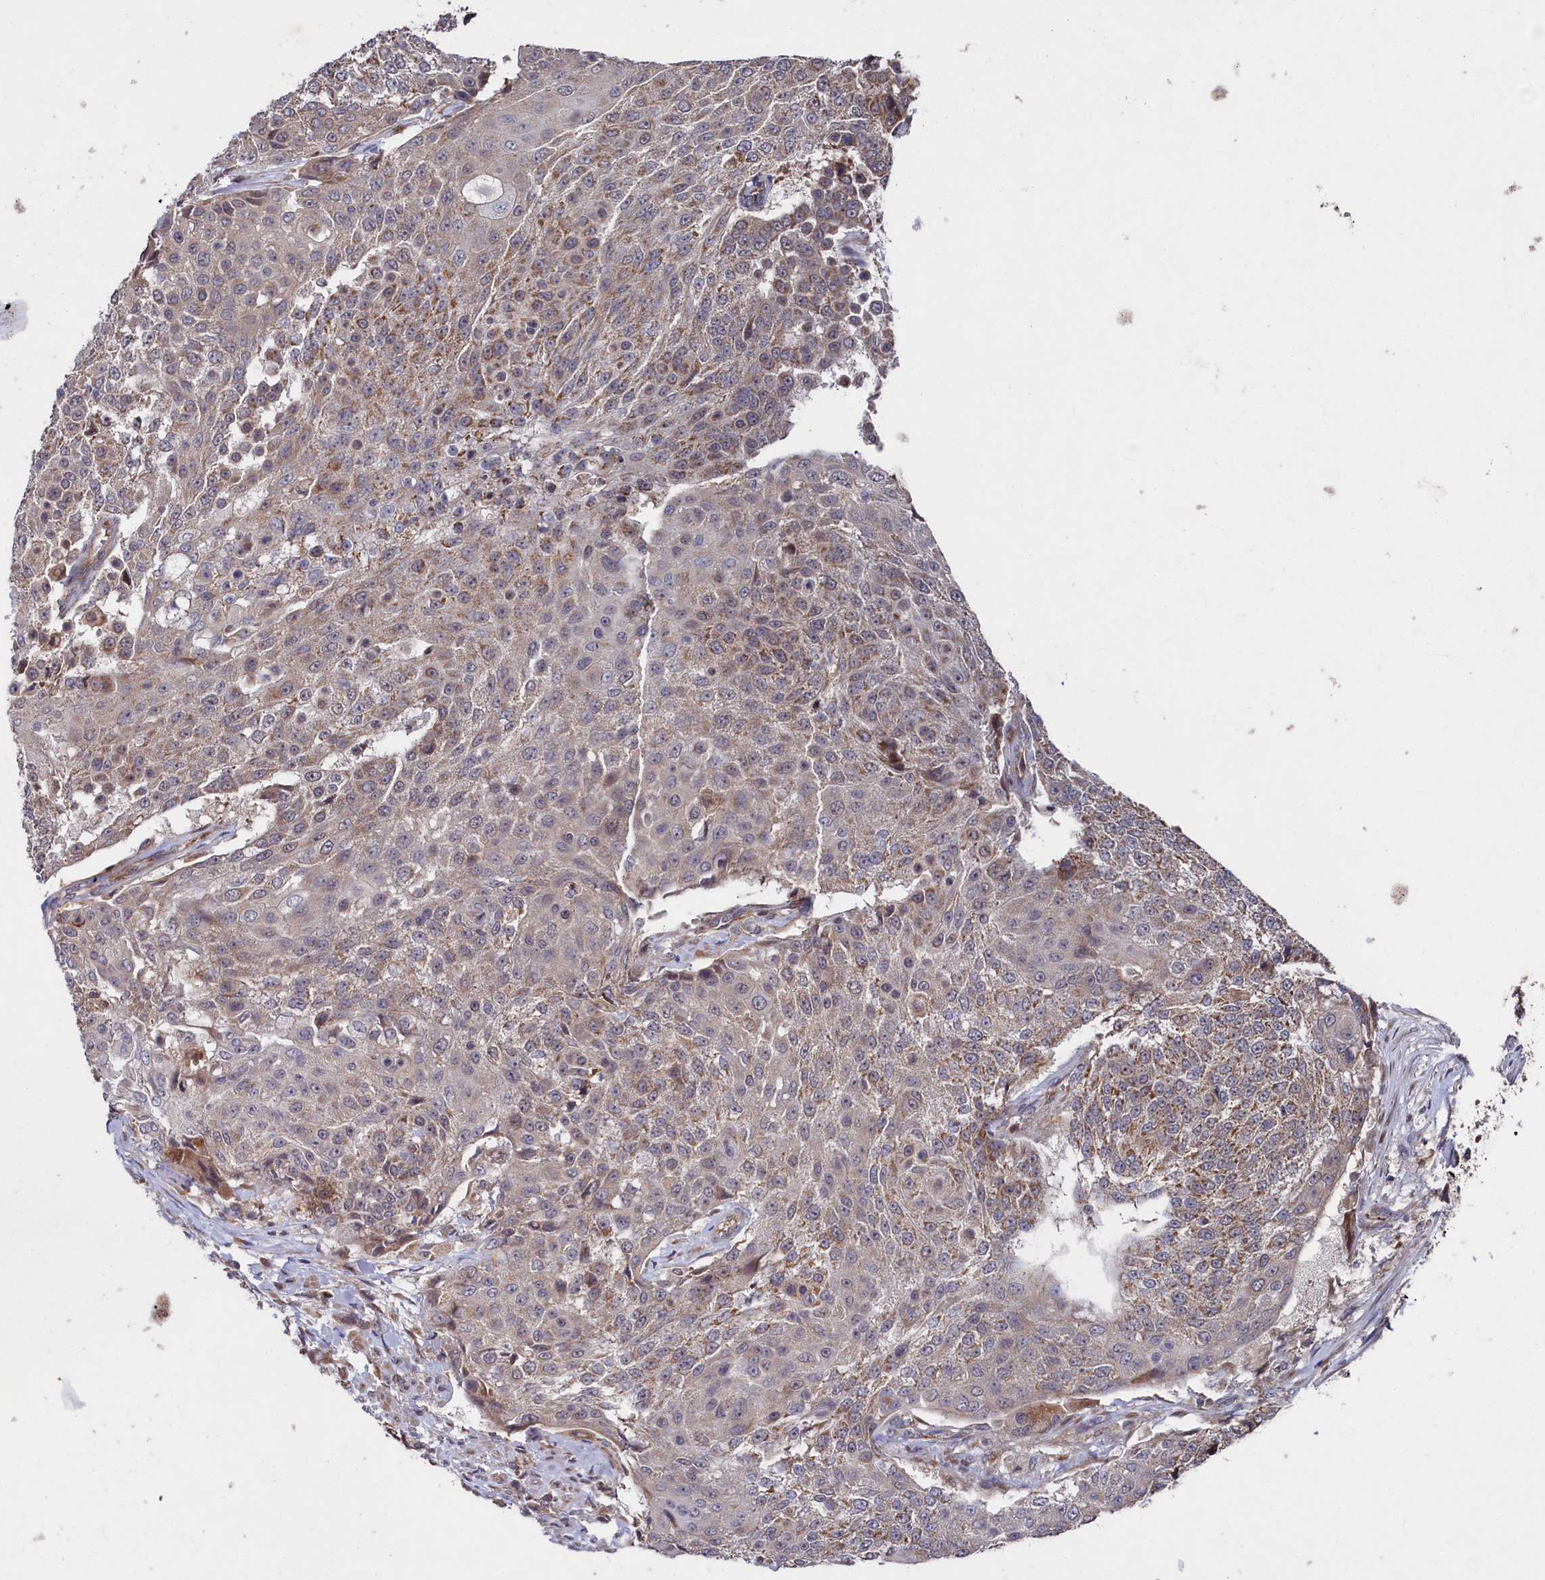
{"staining": {"intensity": "moderate", "quantity": "<25%", "location": "cytoplasmic/membranous"}, "tissue": "urothelial cancer", "cell_type": "Tumor cells", "image_type": "cancer", "snomed": [{"axis": "morphology", "description": "Urothelial carcinoma, High grade"}, {"axis": "topography", "description": "Urinary bladder"}], "caption": "Human urothelial cancer stained with a brown dye exhibits moderate cytoplasmic/membranous positive expression in about <25% of tumor cells.", "gene": "SUPV3L1", "patient": {"sex": "female", "age": 63}}